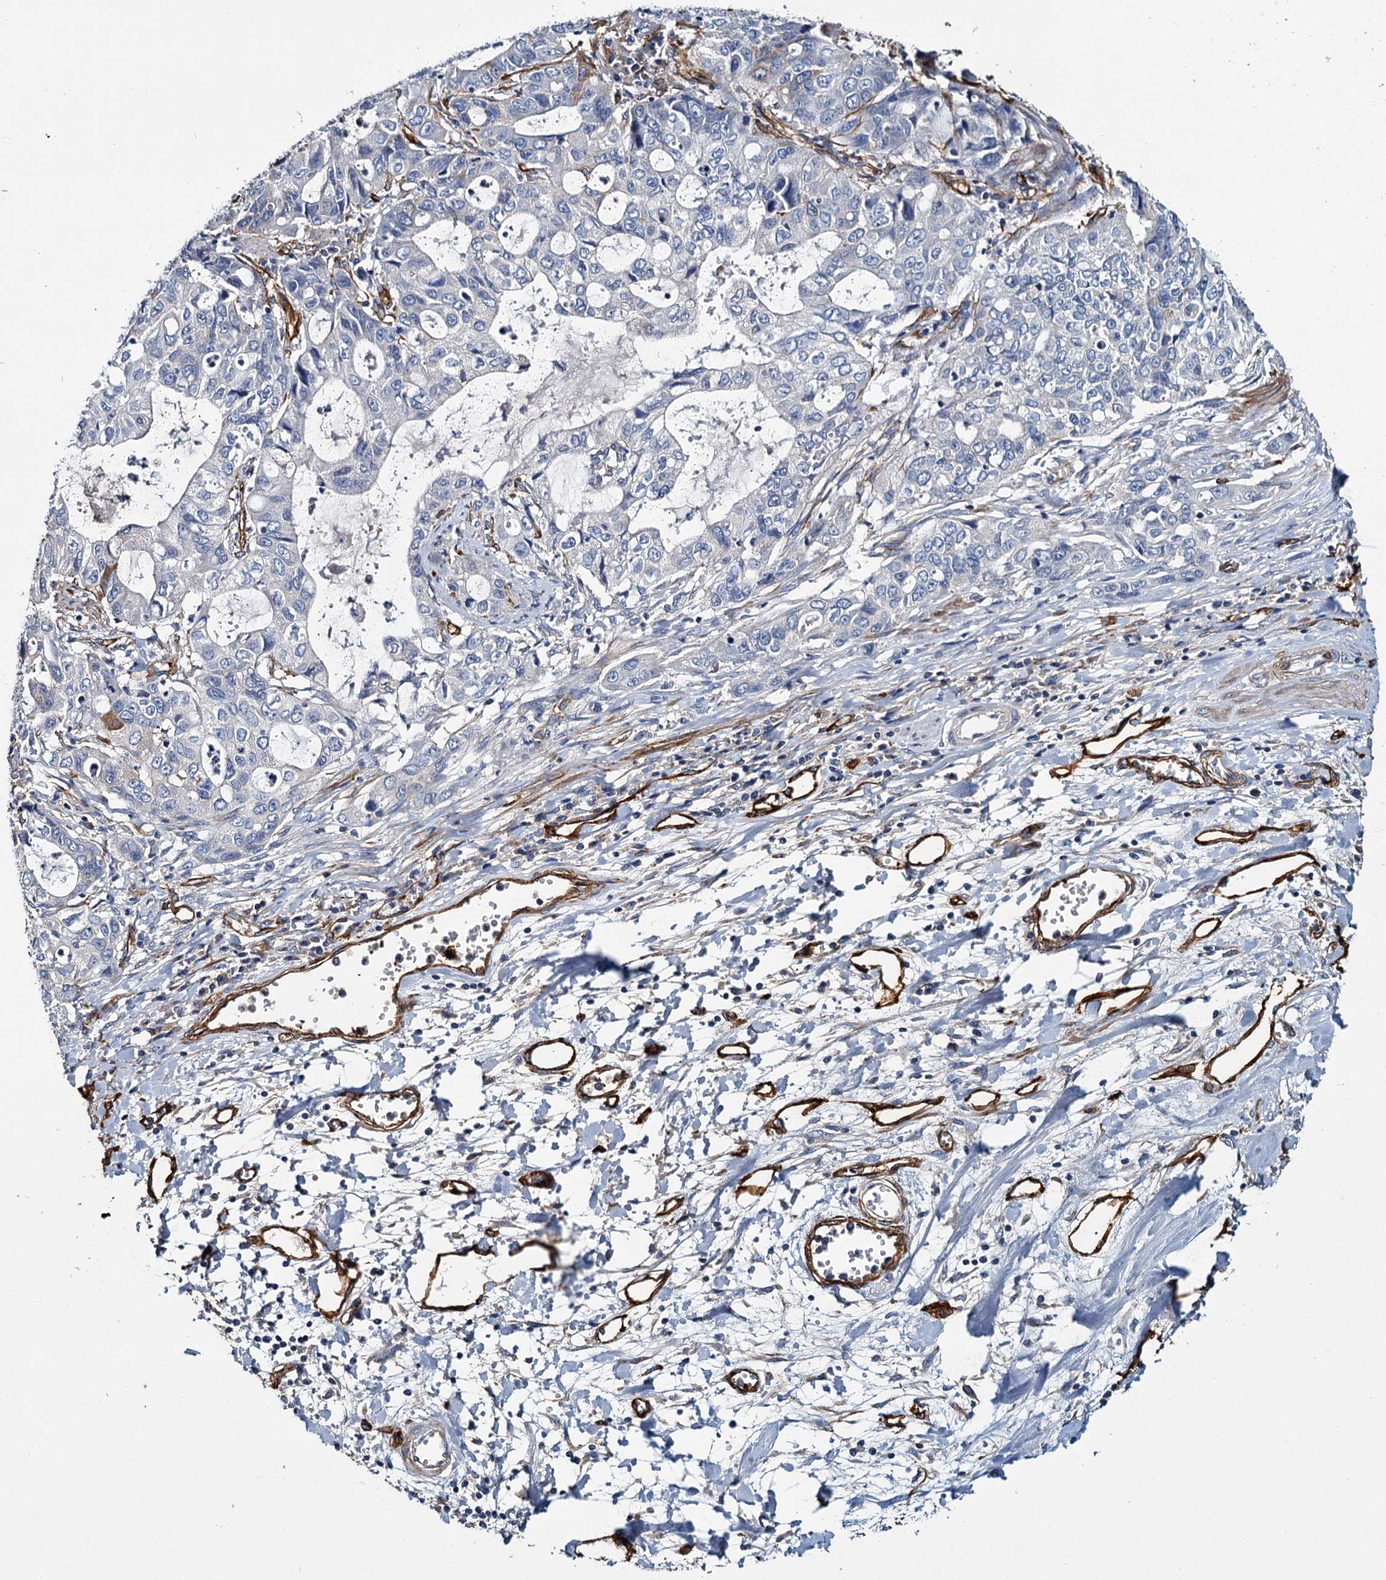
{"staining": {"intensity": "negative", "quantity": "none", "location": "none"}, "tissue": "stomach cancer", "cell_type": "Tumor cells", "image_type": "cancer", "snomed": [{"axis": "morphology", "description": "Adenocarcinoma, NOS"}, {"axis": "topography", "description": "Stomach, upper"}], "caption": "IHC of human stomach cancer displays no staining in tumor cells.", "gene": "CACNA1C", "patient": {"sex": "female", "age": 52}}